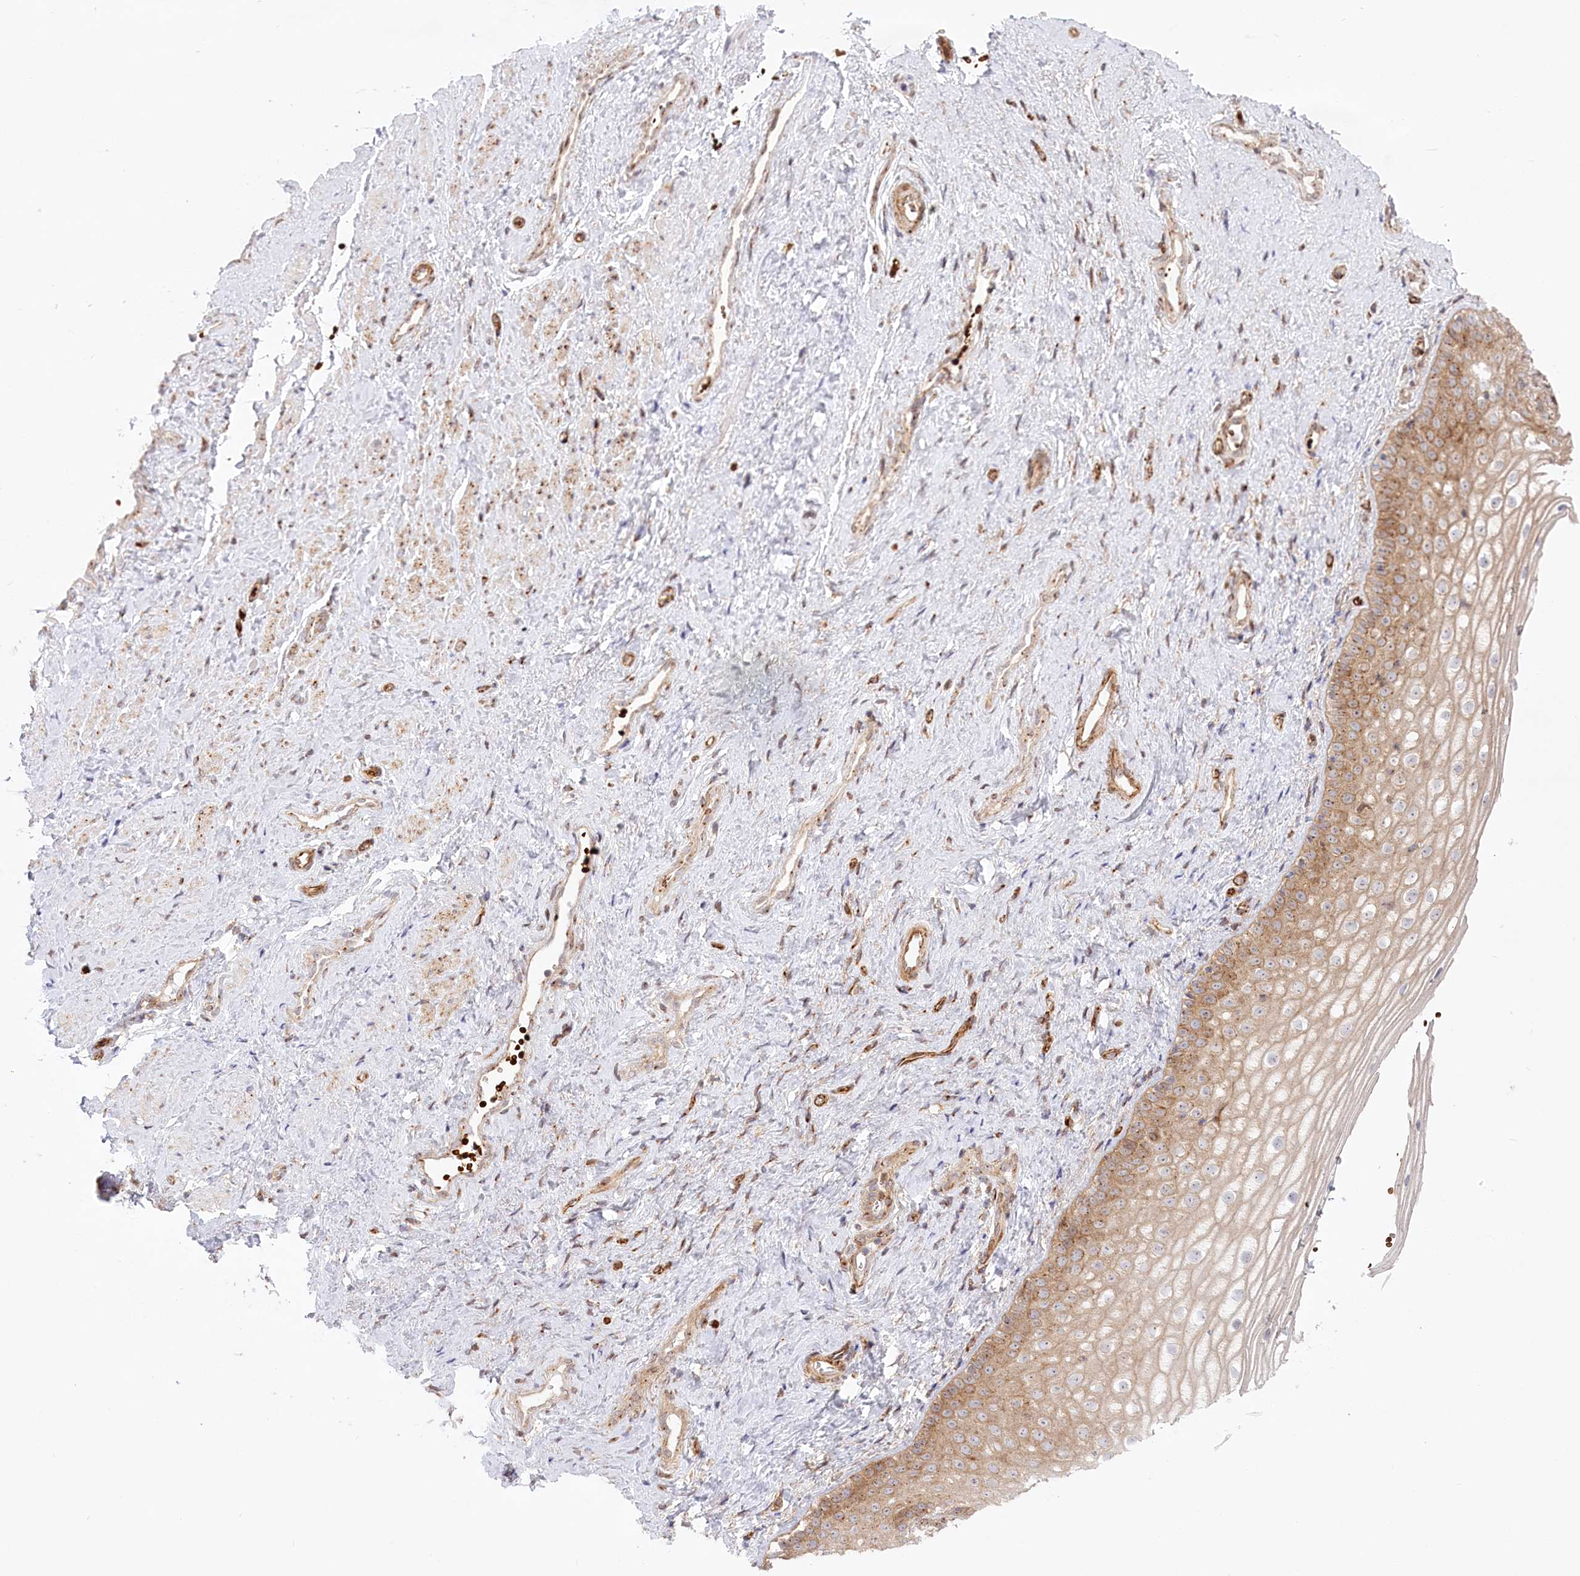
{"staining": {"intensity": "moderate", "quantity": "25%-75%", "location": "cytoplasmic/membranous"}, "tissue": "vagina", "cell_type": "Squamous epithelial cells", "image_type": "normal", "snomed": [{"axis": "morphology", "description": "Normal tissue, NOS"}, {"axis": "topography", "description": "Vagina"}], "caption": "Protein staining displays moderate cytoplasmic/membranous positivity in about 25%-75% of squamous epithelial cells in normal vagina. The staining is performed using DAB brown chromogen to label protein expression. The nuclei are counter-stained blue using hematoxylin.", "gene": "COMMD3", "patient": {"sex": "female", "age": 46}}